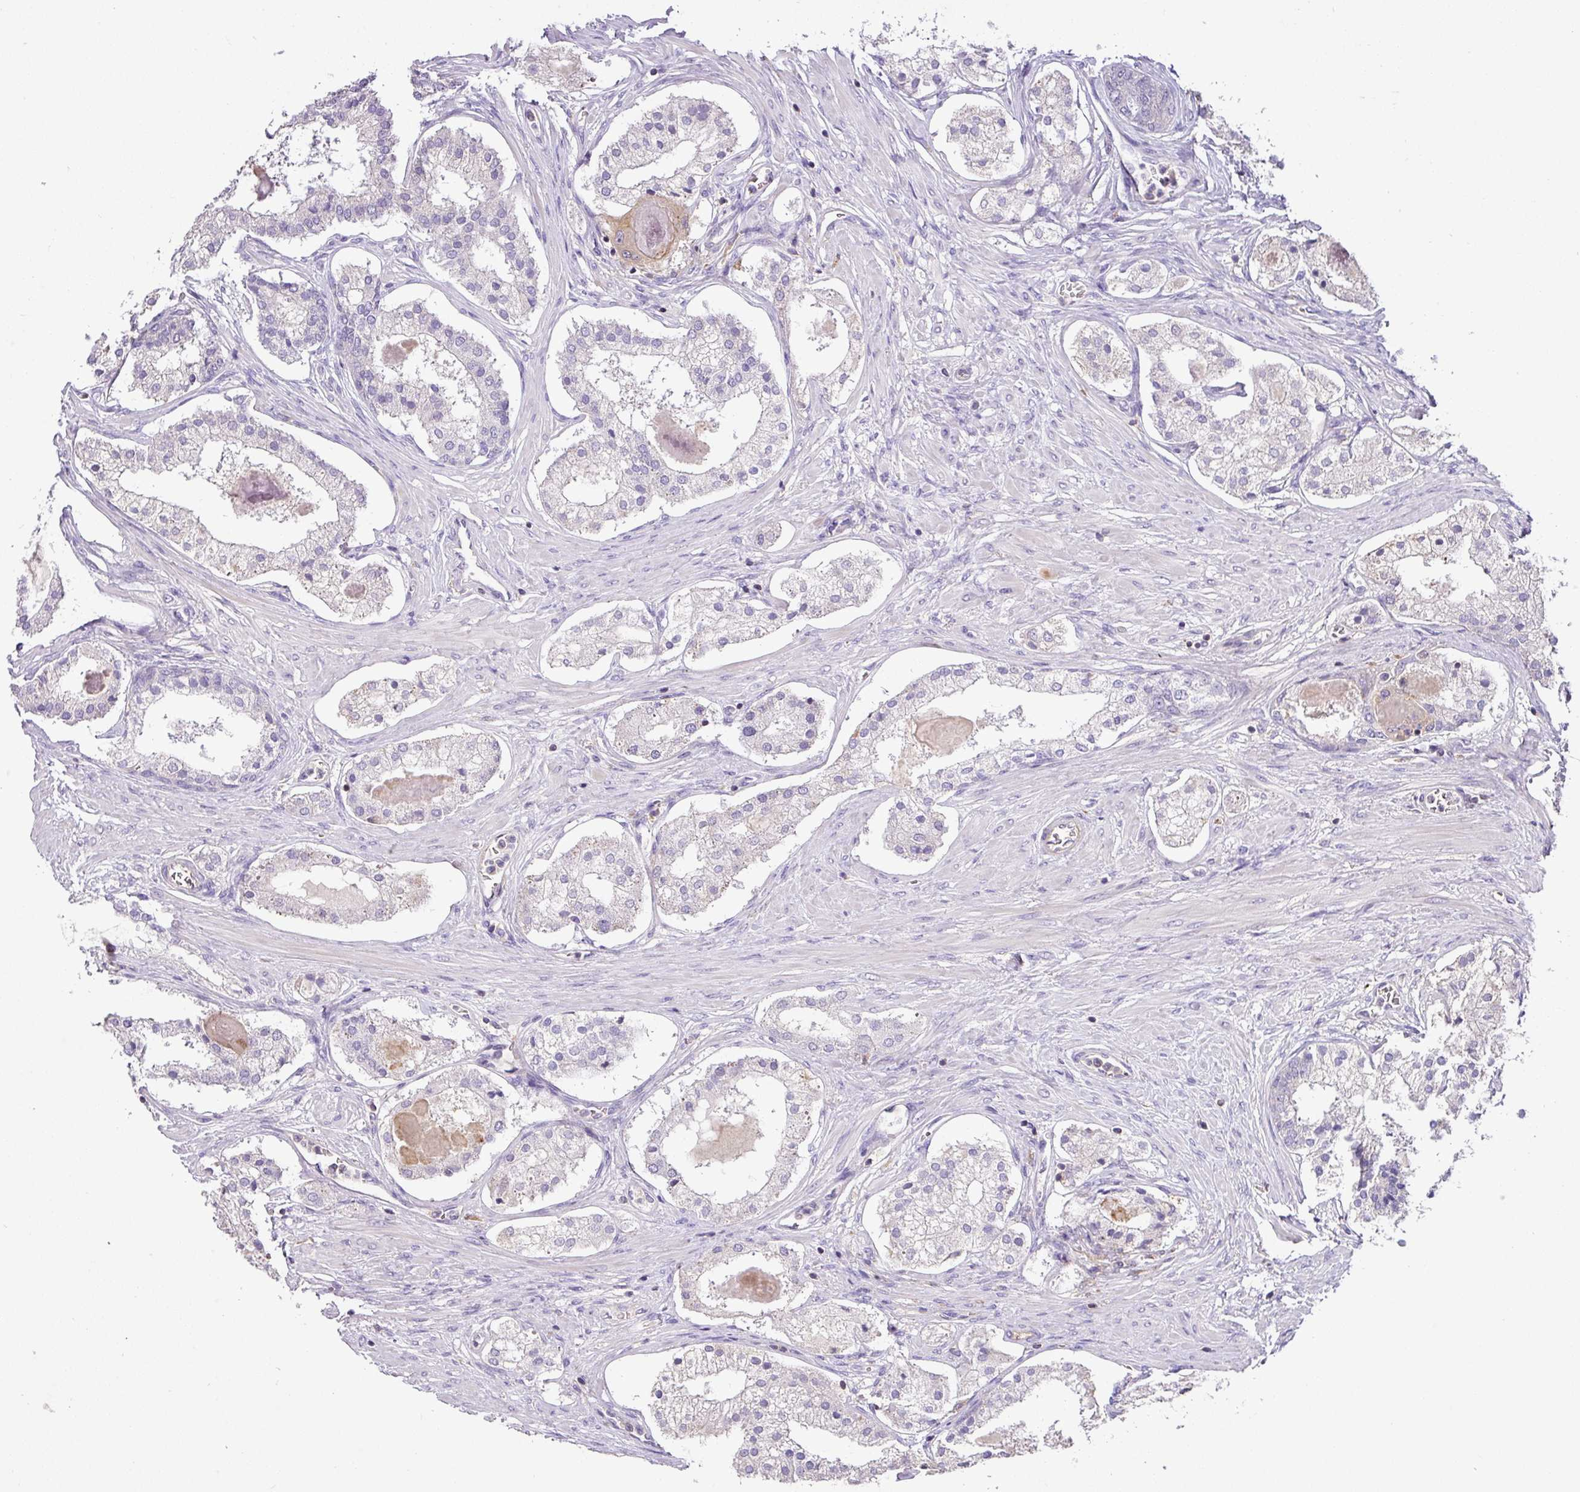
{"staining": {"intensity": "negative", "quantity": "none", "location": "none"}, "tissue": "prostate cancer", "cell_type": "Tumor cells", "image_type": "cancer", "snomed": [{"axis": "morphology", "description": "Adenocarcinoma, Low grade"}, {"axis": "topography", "description": "Prostate"}], "caption": "There is no significant staining in tumor cells of prostate adenocarcinoma (low-grade).", "gene": "HOXC13", "patient": {"sex": "male", "age": 59}}